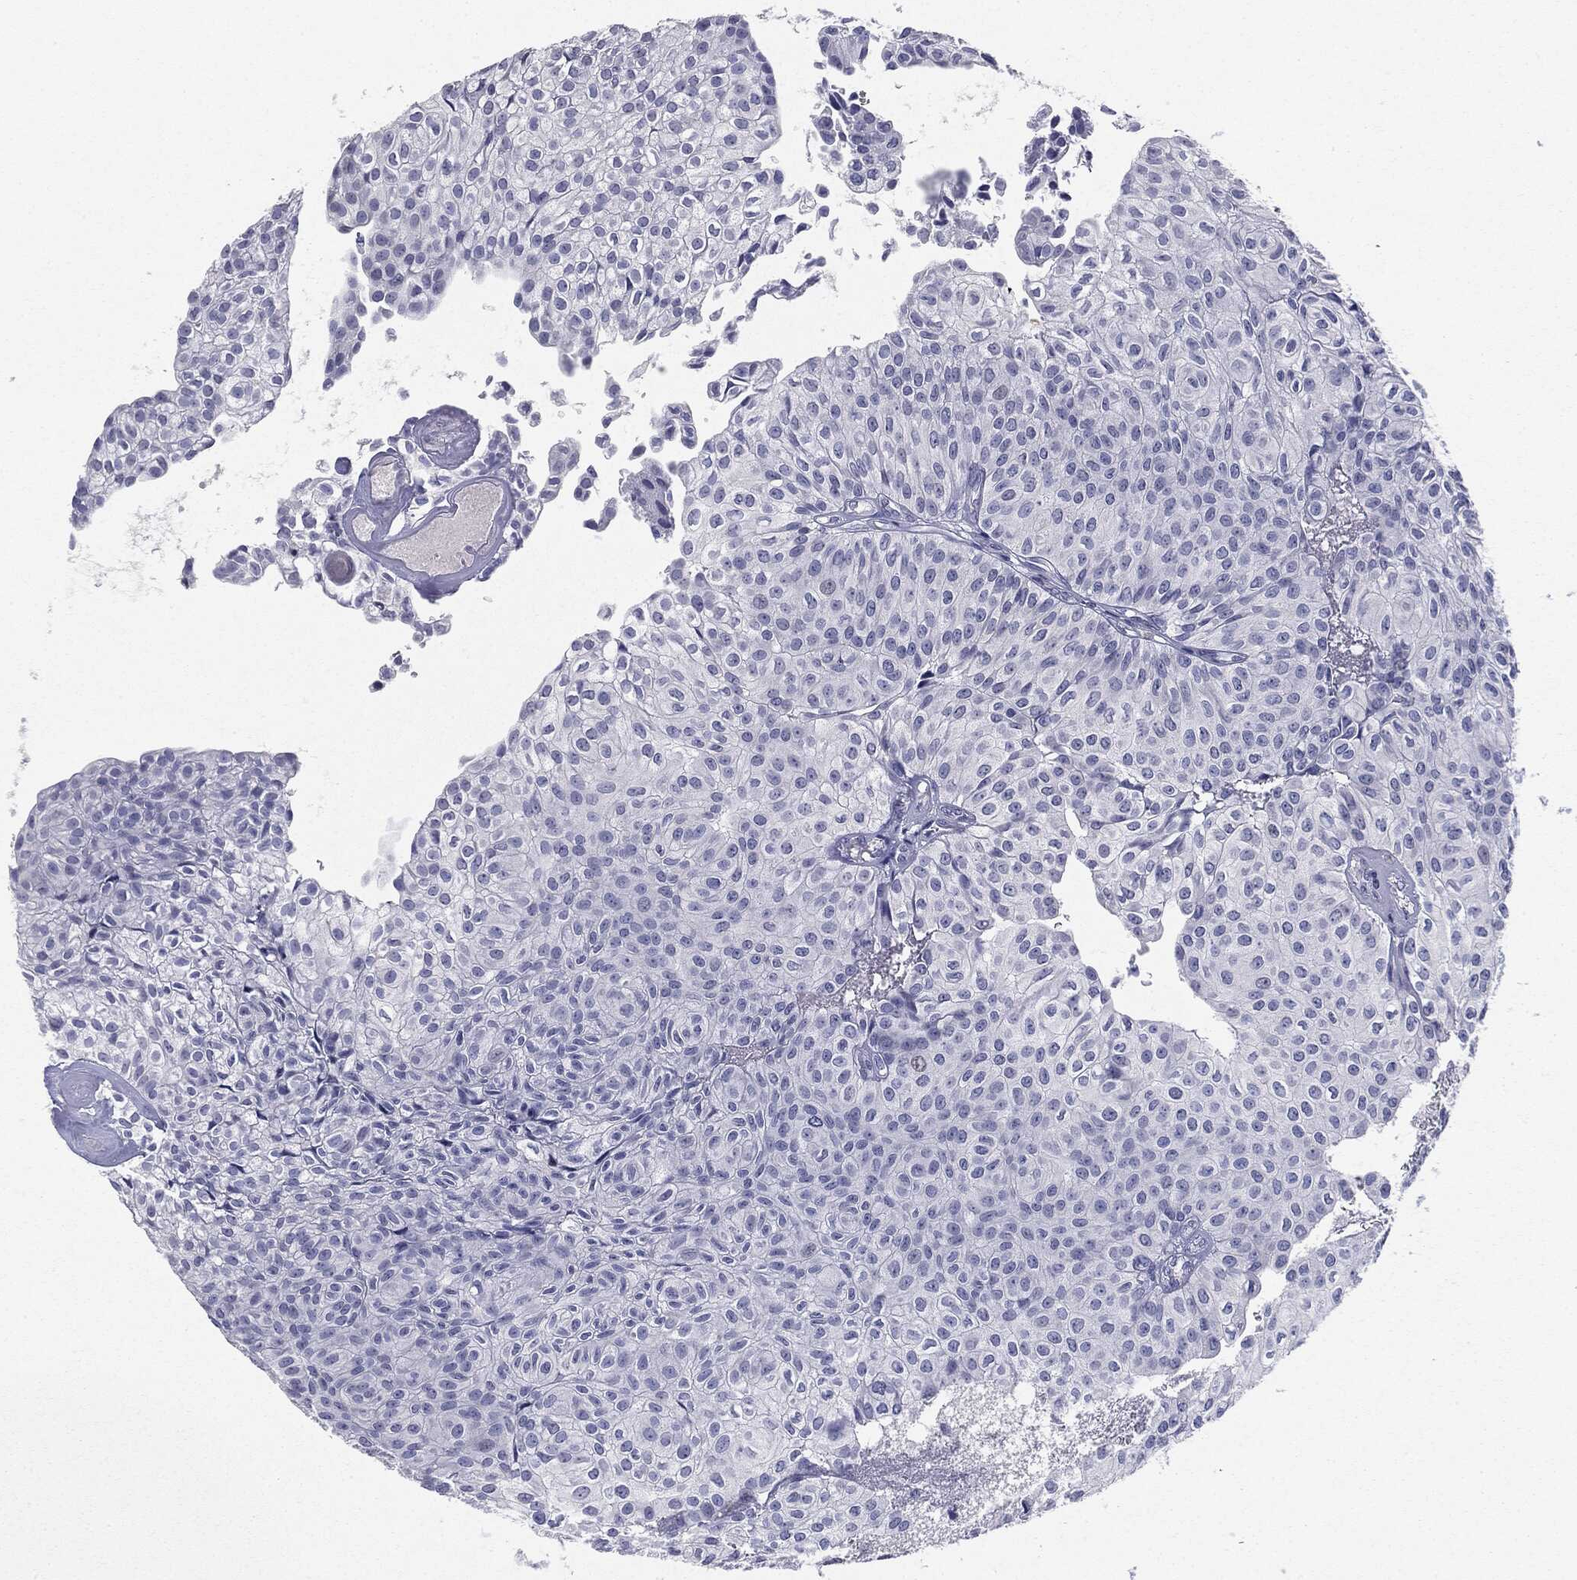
{"staining": {"intensity": "negative", "quantity": "none", "location": "none"}, "tissue": "urothelial cancer", "cell_type": "Tumor cells", "image_type": "cancer", "snomed": [{"axis": "morphology", "description": "Urothelial carcinoma, Low grade"}, {"axis": "topography", "description": "Urinary bladder"}], "caption": "Image shows no protein positivity in tumor cells of urothelial cancer tissue.", "gene": "SERPINB4", "patient": {"sex": "male", "age": 89}}